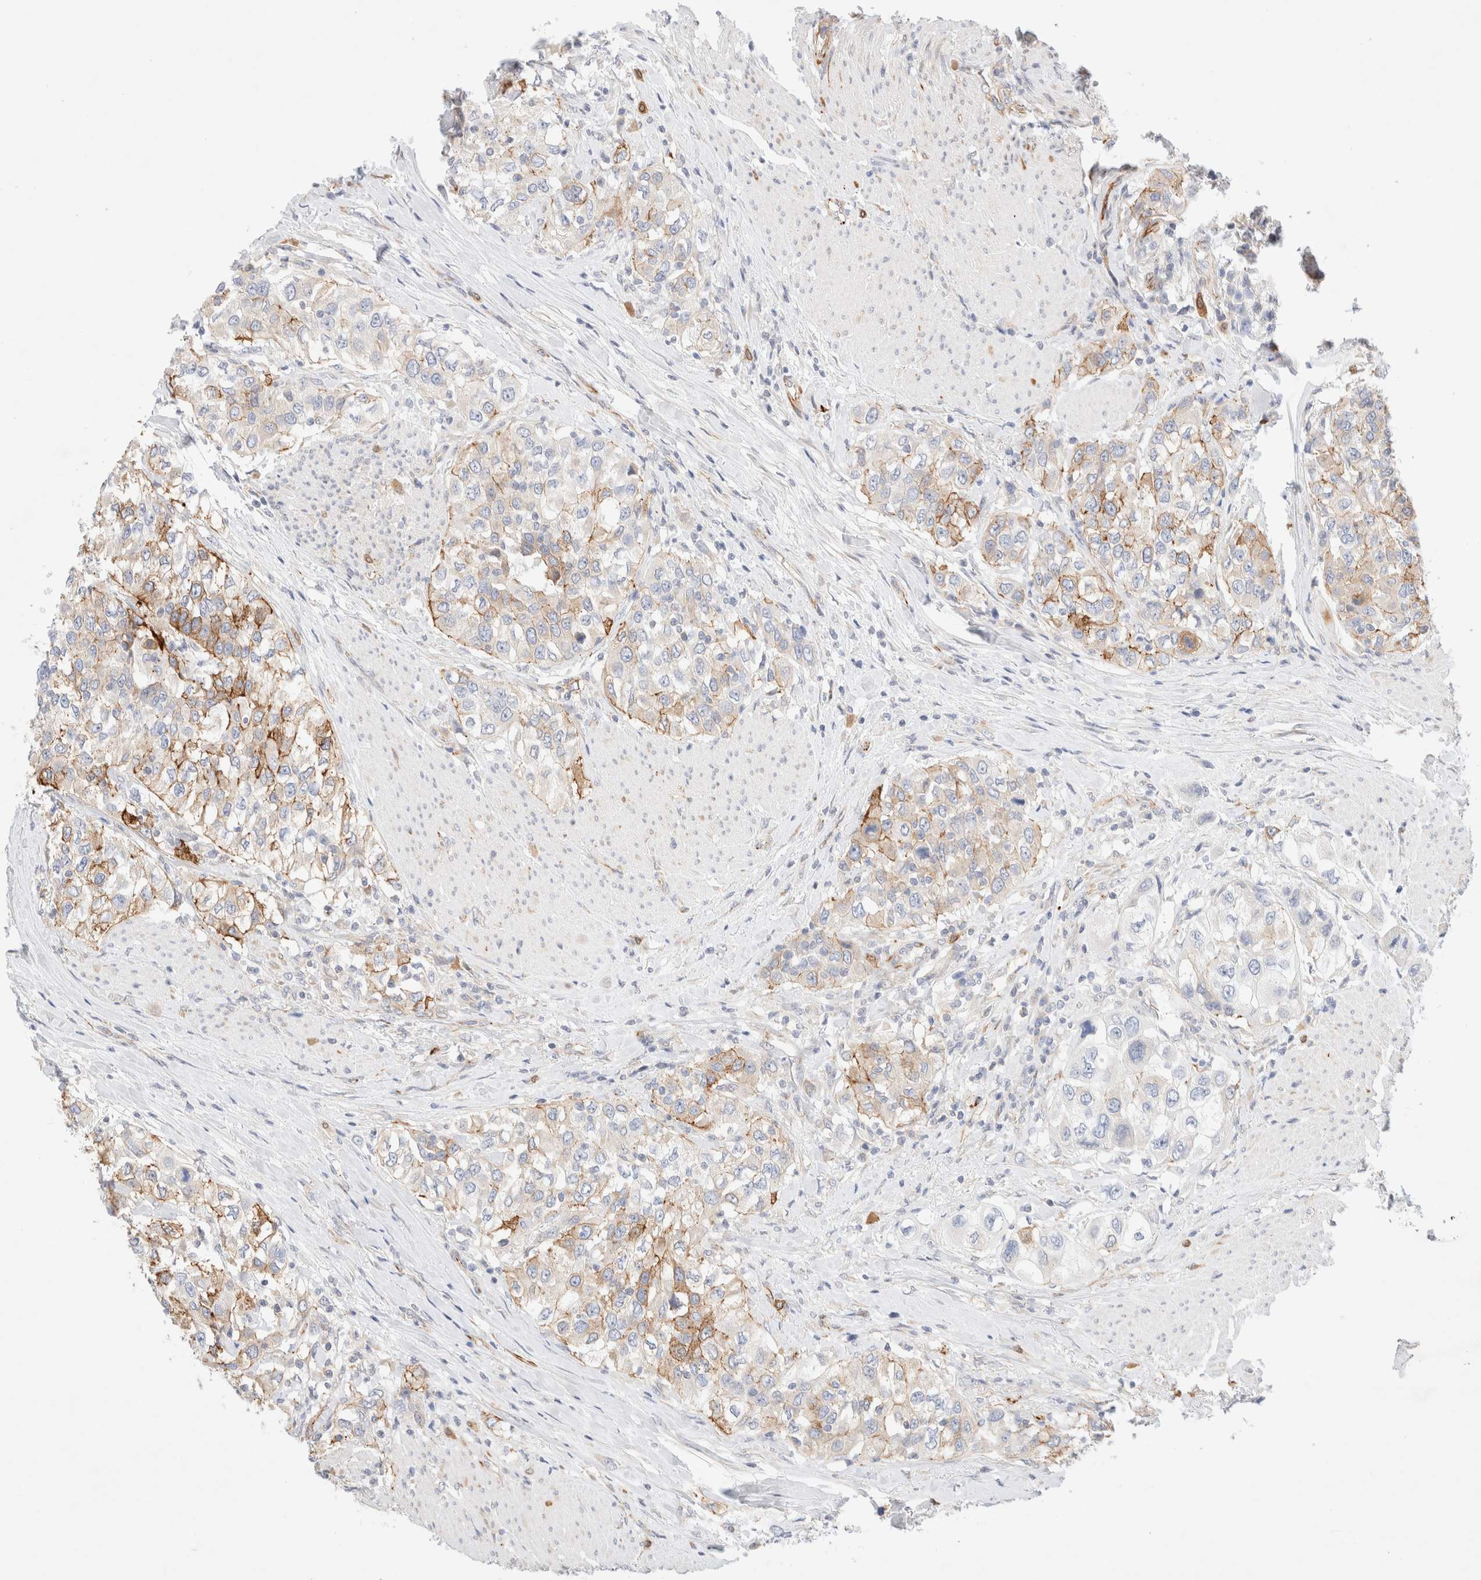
{"staining": {"intensity": "moderate", "quantity": "<25%", "location": "cytoplasmic/membranous"}, "tissue": "urothelial cancer", "cell_type": "Tumor cells", "image_type": "cancer", "snomed": [{"axis": "morphology", "description": "Urothelial carcinoma, High grade"}, {"axis": "topography", "description": "Urinary bladder"}], "caption": "High-power microscopy captured an IHC micrograph of urothelial cancer, revealing moderate cytoplasmic/membranous staining in about <25% of tumor cells.", "gene": "SLC25A48", "patient": {"sex": "female", "age": 80}}